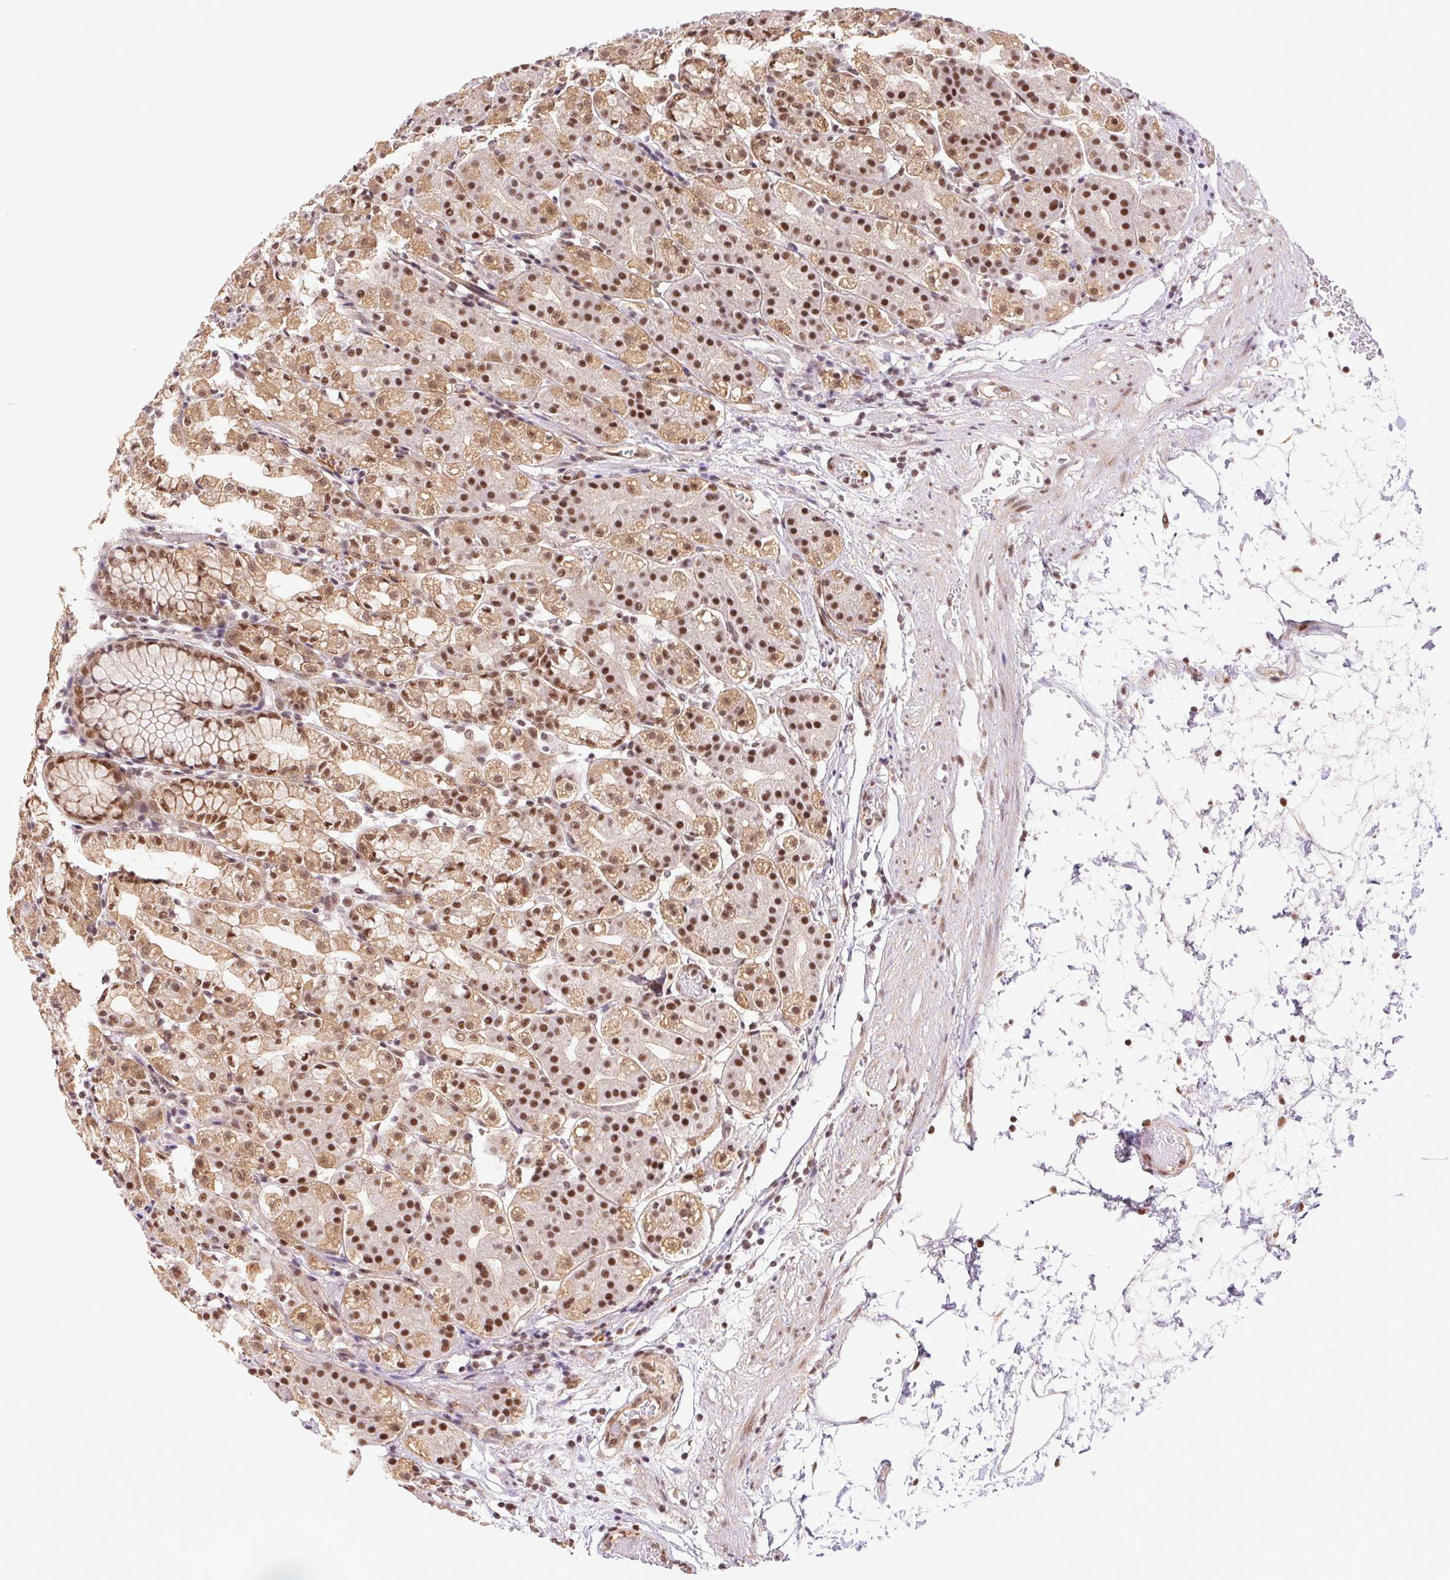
{"staining": {"intensity": "moderate", "quantity": ">75%", "location": "cytoplasmic/membranous,nuclear"}, "tissue": "stomach", "cell_type": "Glandular cells", "image_type": "normal", "snomed": [{"axis": "morphology", "description": "Normal tissue, NOS"}, {"axis": "topography", "description": "Stomach"}], "caption": "A brown stain highlights moderate cytoplasmic/membranous,nuclear expression of a protein in glandular cells of unremarkable stomach. (brown staining indicates protein expression, while blue staining denotes nuclei).", "gene": "CWC25", "patient": {"sex": "female", "age": 57}}